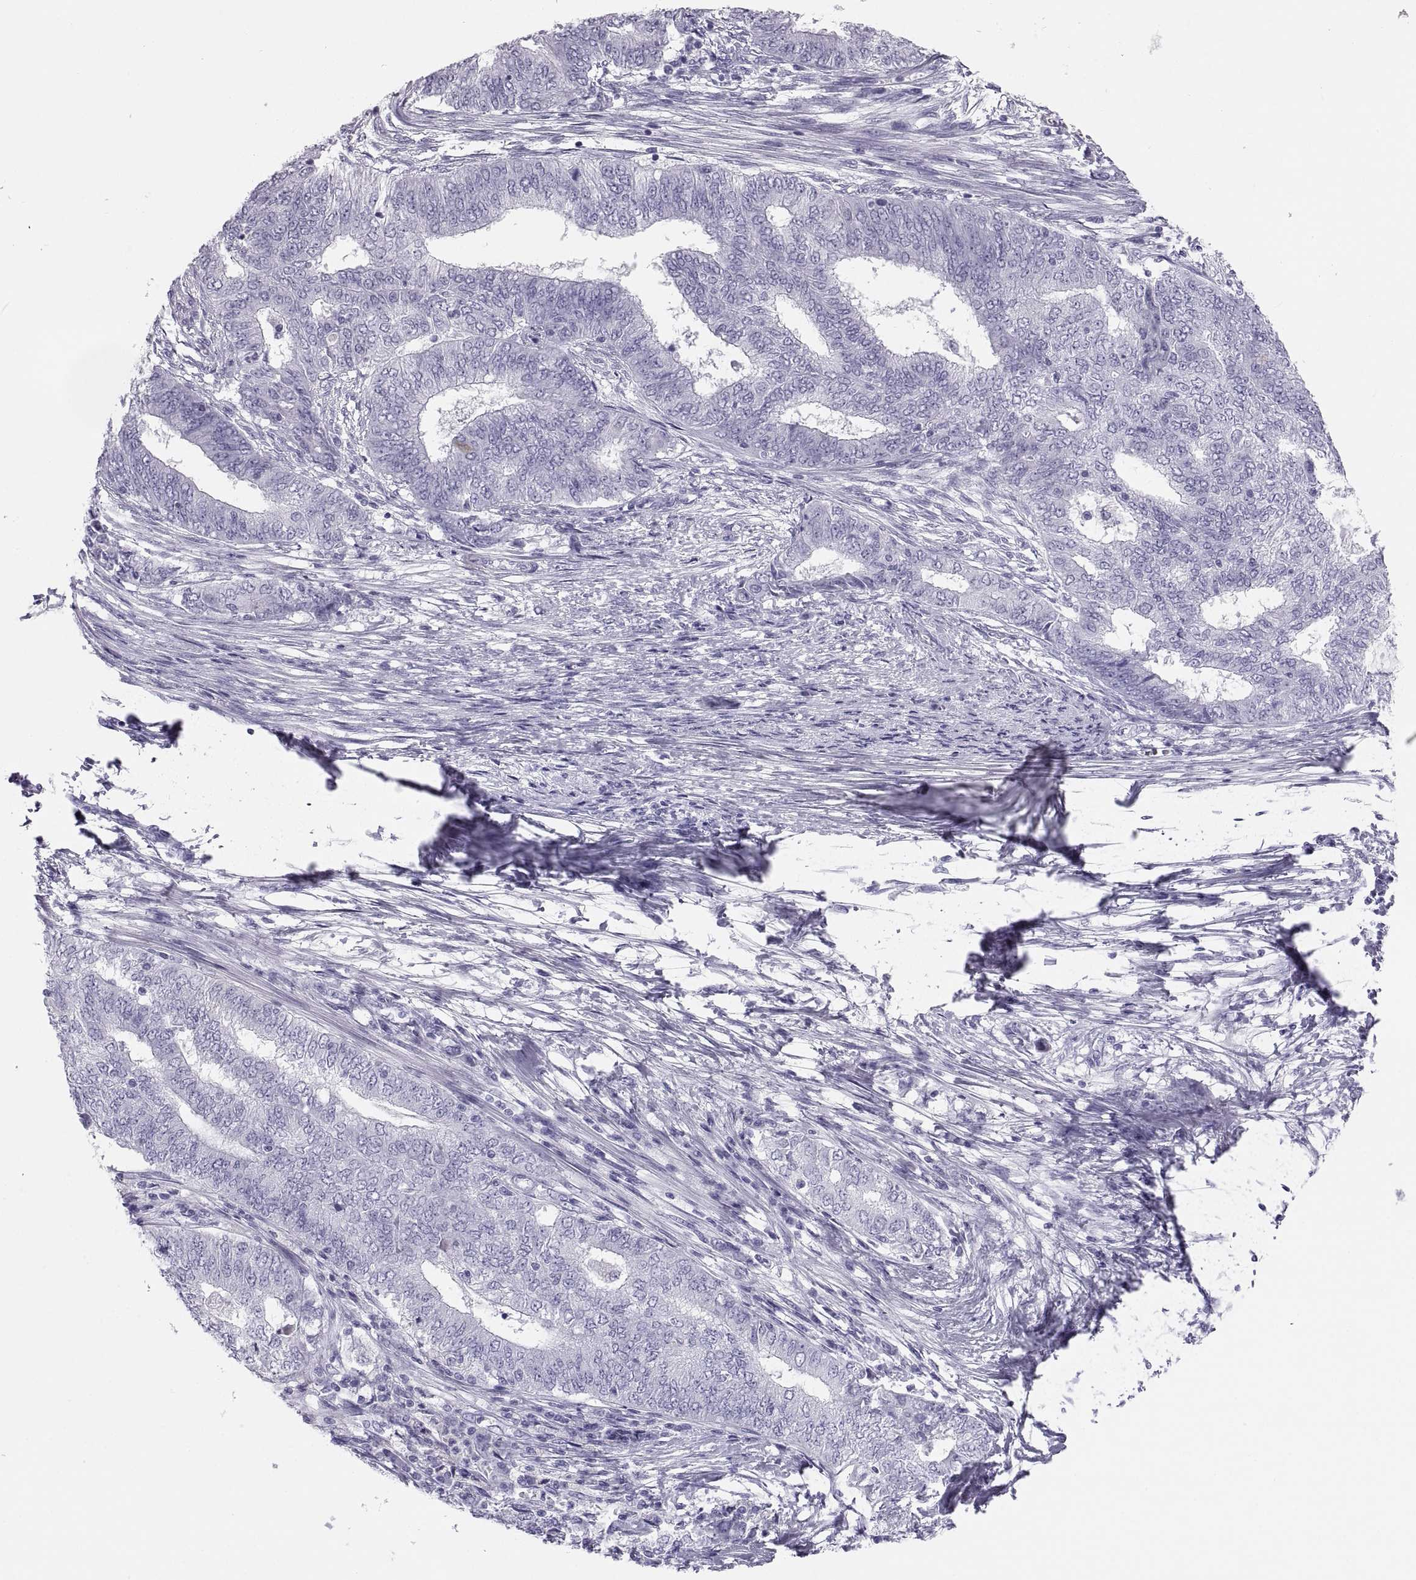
{"staining": {"intensity": "negative", "quantity": "none", "location": "none"}, "tissue": "endometrial cancer", "cell_type": "Tumor cells", "image_type": "cancer", "snomed": [{"axis": "morphology", "description": "Adenocarcinoma, NOS"}, {"axis": "topography", "description": "Endometrium"}], "caption": "Micrograph shows no significant protein positivity in tumor cells of endometrial cancer (adenocarcinoma).", "gene": "PAX2", "patient": {"sex": "female", "age": 62}}